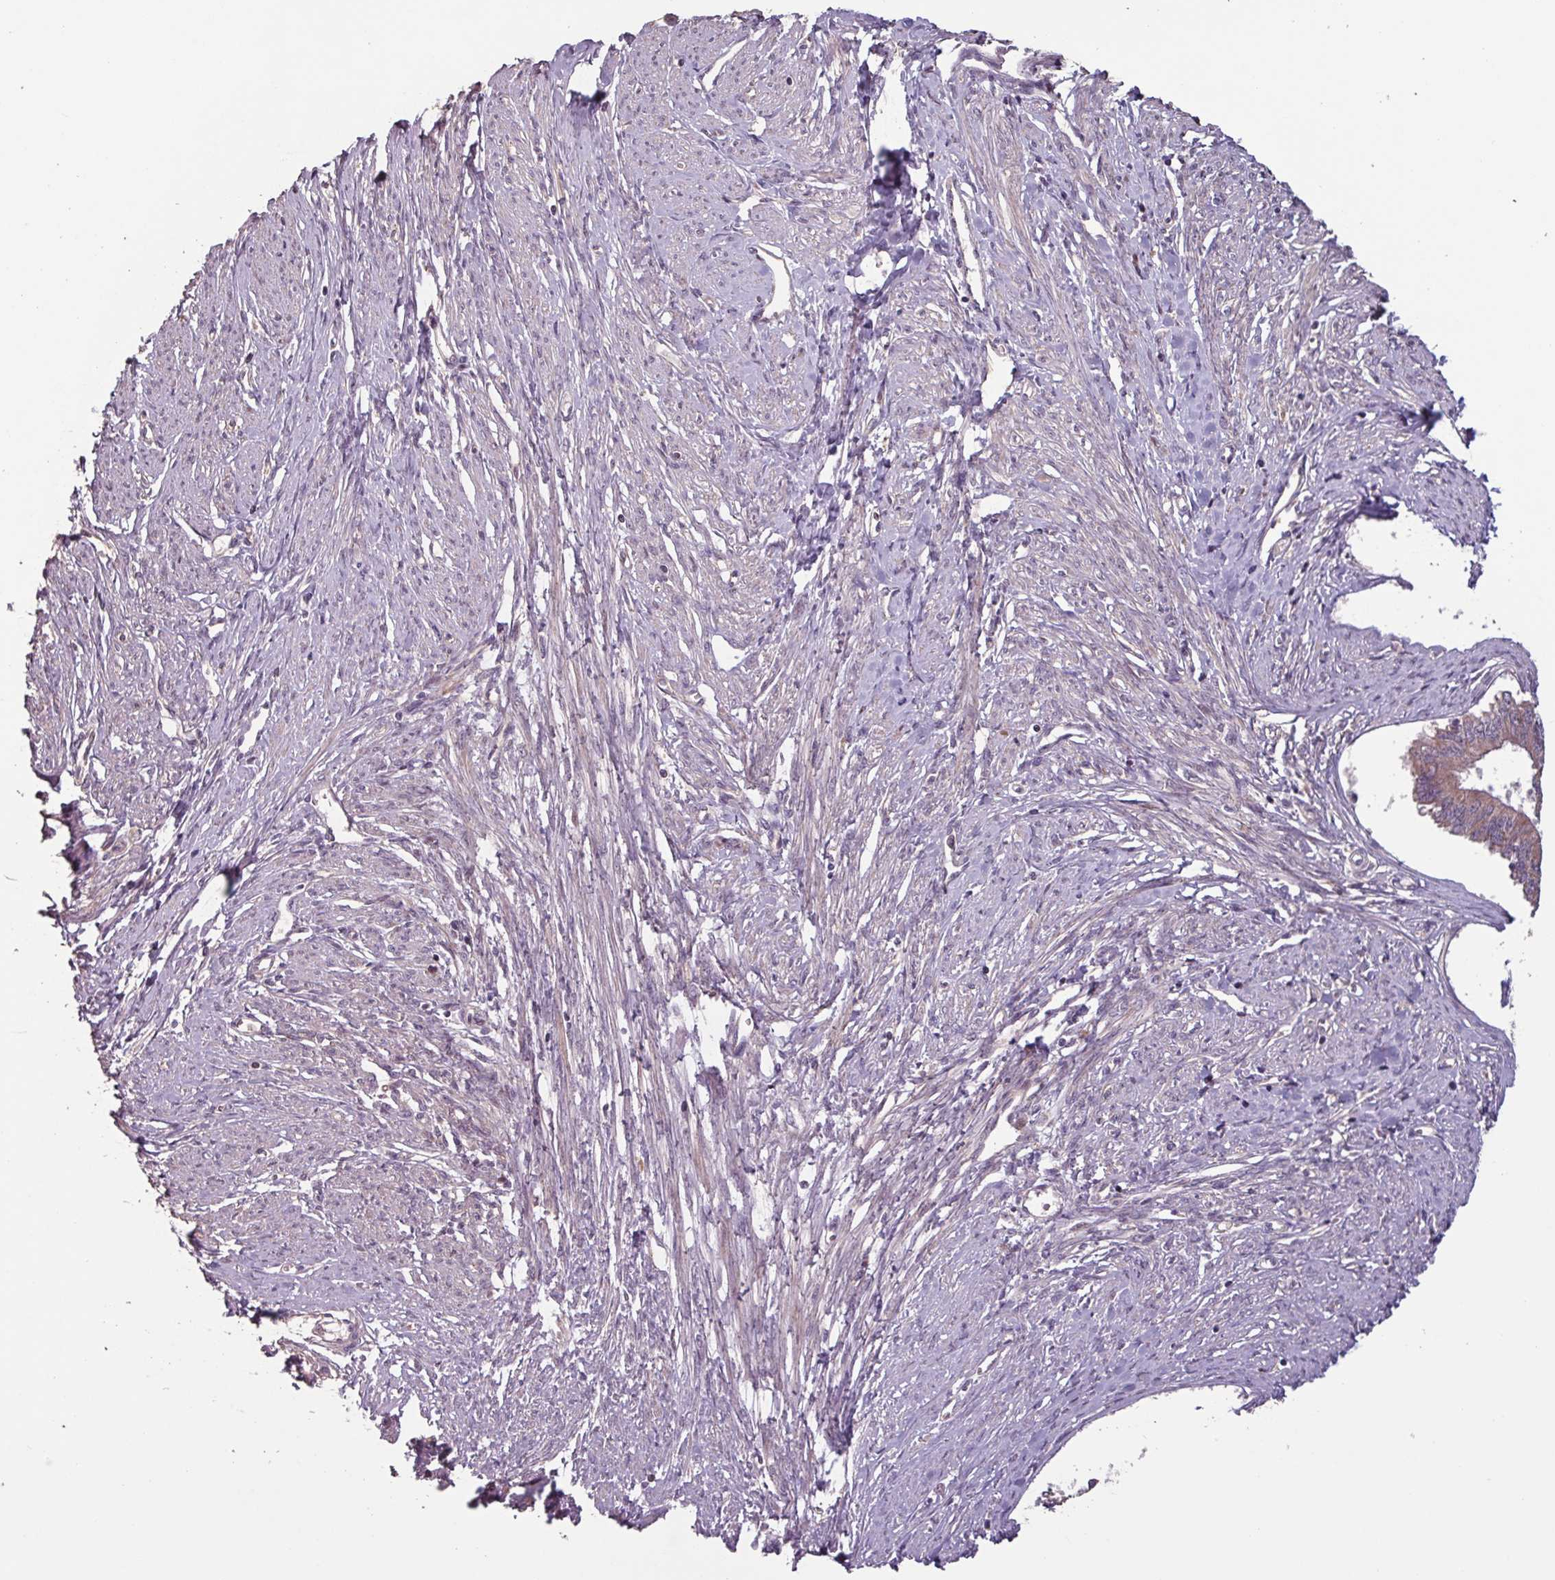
{"staining": {"intensity": "weak", "quantity": ">75%", "location": "cytoplasmic/membranous"}, "tissue": "endometrial cancer", "cell_type": "Tumor cells", "image_type": "cancer", "snomed": [{"axis": "morphology", "description": "Adenocarcinoma, NOS"}, {"axis": "topography", "description": "Endometrium"}], "caption": "Weak cytoplasmic/membranous staining for a protein is appreciated in about >75% of tumor cells of endometrial adenocarcinoma using IHC.", "gene": "TMEM88", "patient": {"sex": "female", "age": 76}}